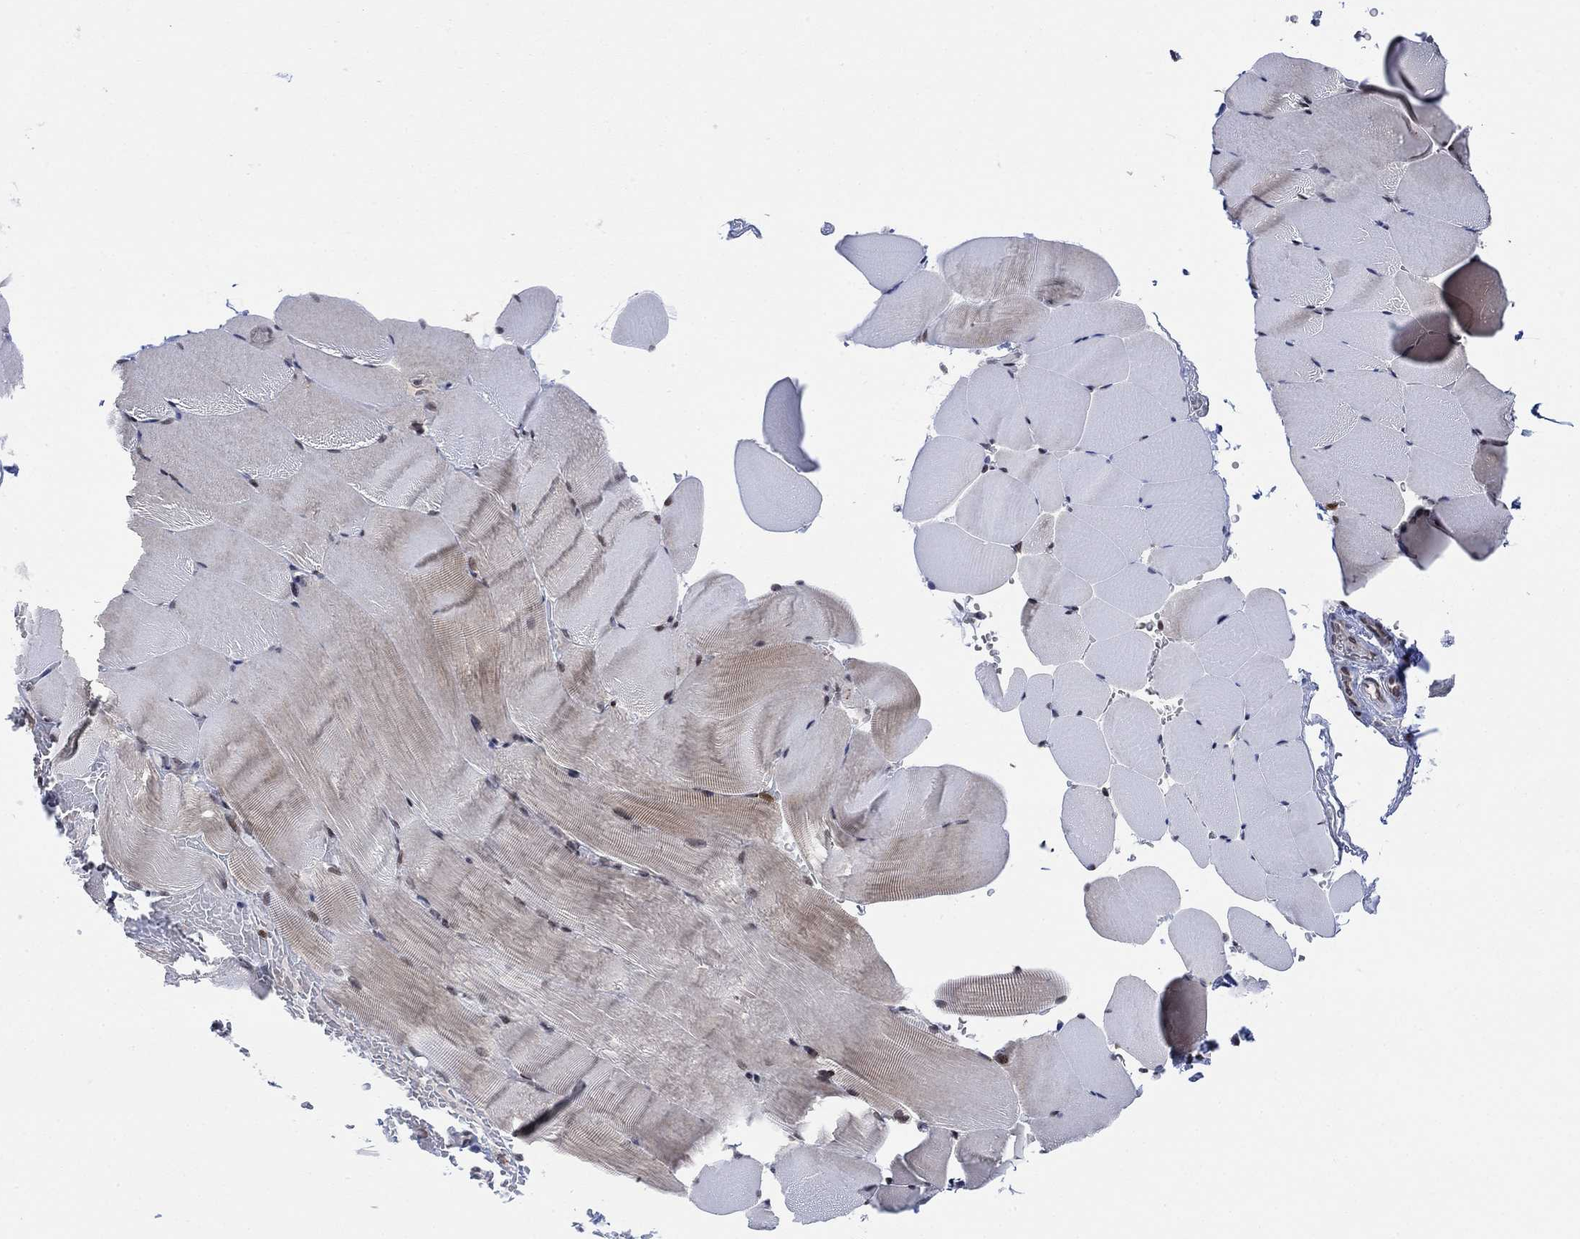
{"staining": {"intensity": "moderate", "quantity": "<25%", "location": "cytoplasmic/membranous,nuclear"}, "tissue": "skeletal muscle", "cell_type": "Myocytes", "image_type": "normal", "snomed": [{"axis": "morphology", "description": "Normal tissue, NOS"}, {"axis": "topography", "description": "Skeletal muscle"}], "caption": "Moderate cytoplasmic/membranous,nuclear staining is seen in approximately <25% of myocytes in normal skeletal muscle.", "gene": "ABHD14A", "patient": {"sex": "female", "age": 37}}